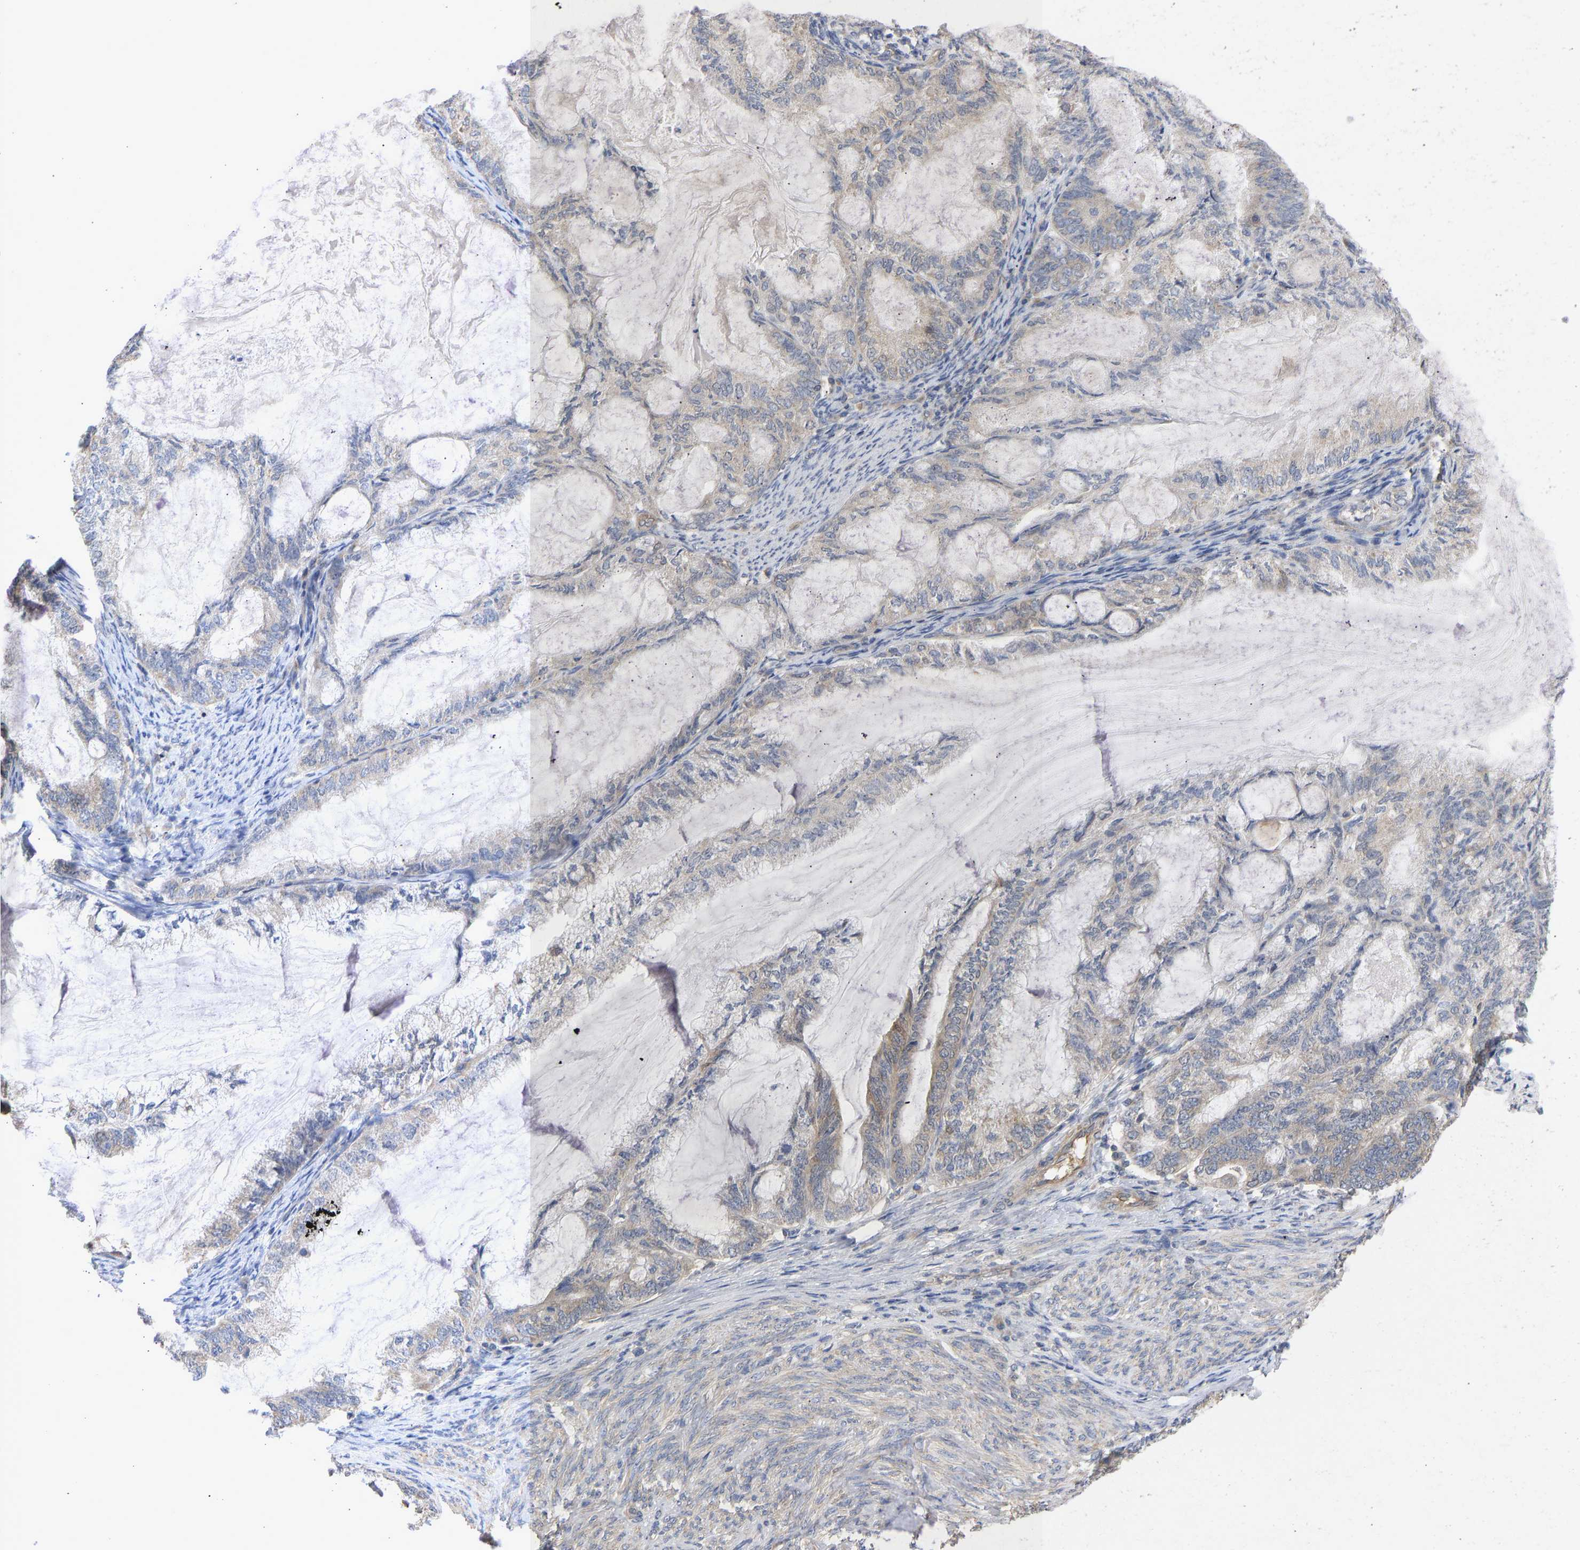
{"staining": {"intensity": "weak", "quantity": "25%-75%", "location": "cytoplasmic/membranous"}, "tissue": "endometrial cancer", "cell_type": "Tumor cells", "image_type": "cancer", "snomed": [{"axis": "morphology", "description": "Adenocarcinoma, NOS"}, {"axis": "topography", "description": "Endometrium"}], "caption": "DAB immunohistochemical staining of human endometrial adenocarcinoma displays weak cytoplasmic/membranous protein positivity in about 25%-75% of tumor cells. Immunohistochemistry stains the protein in brown and the nuclei are stained blue.", "gene": "MAP2K3", "patient": {"sex": "female", "age": 86}}